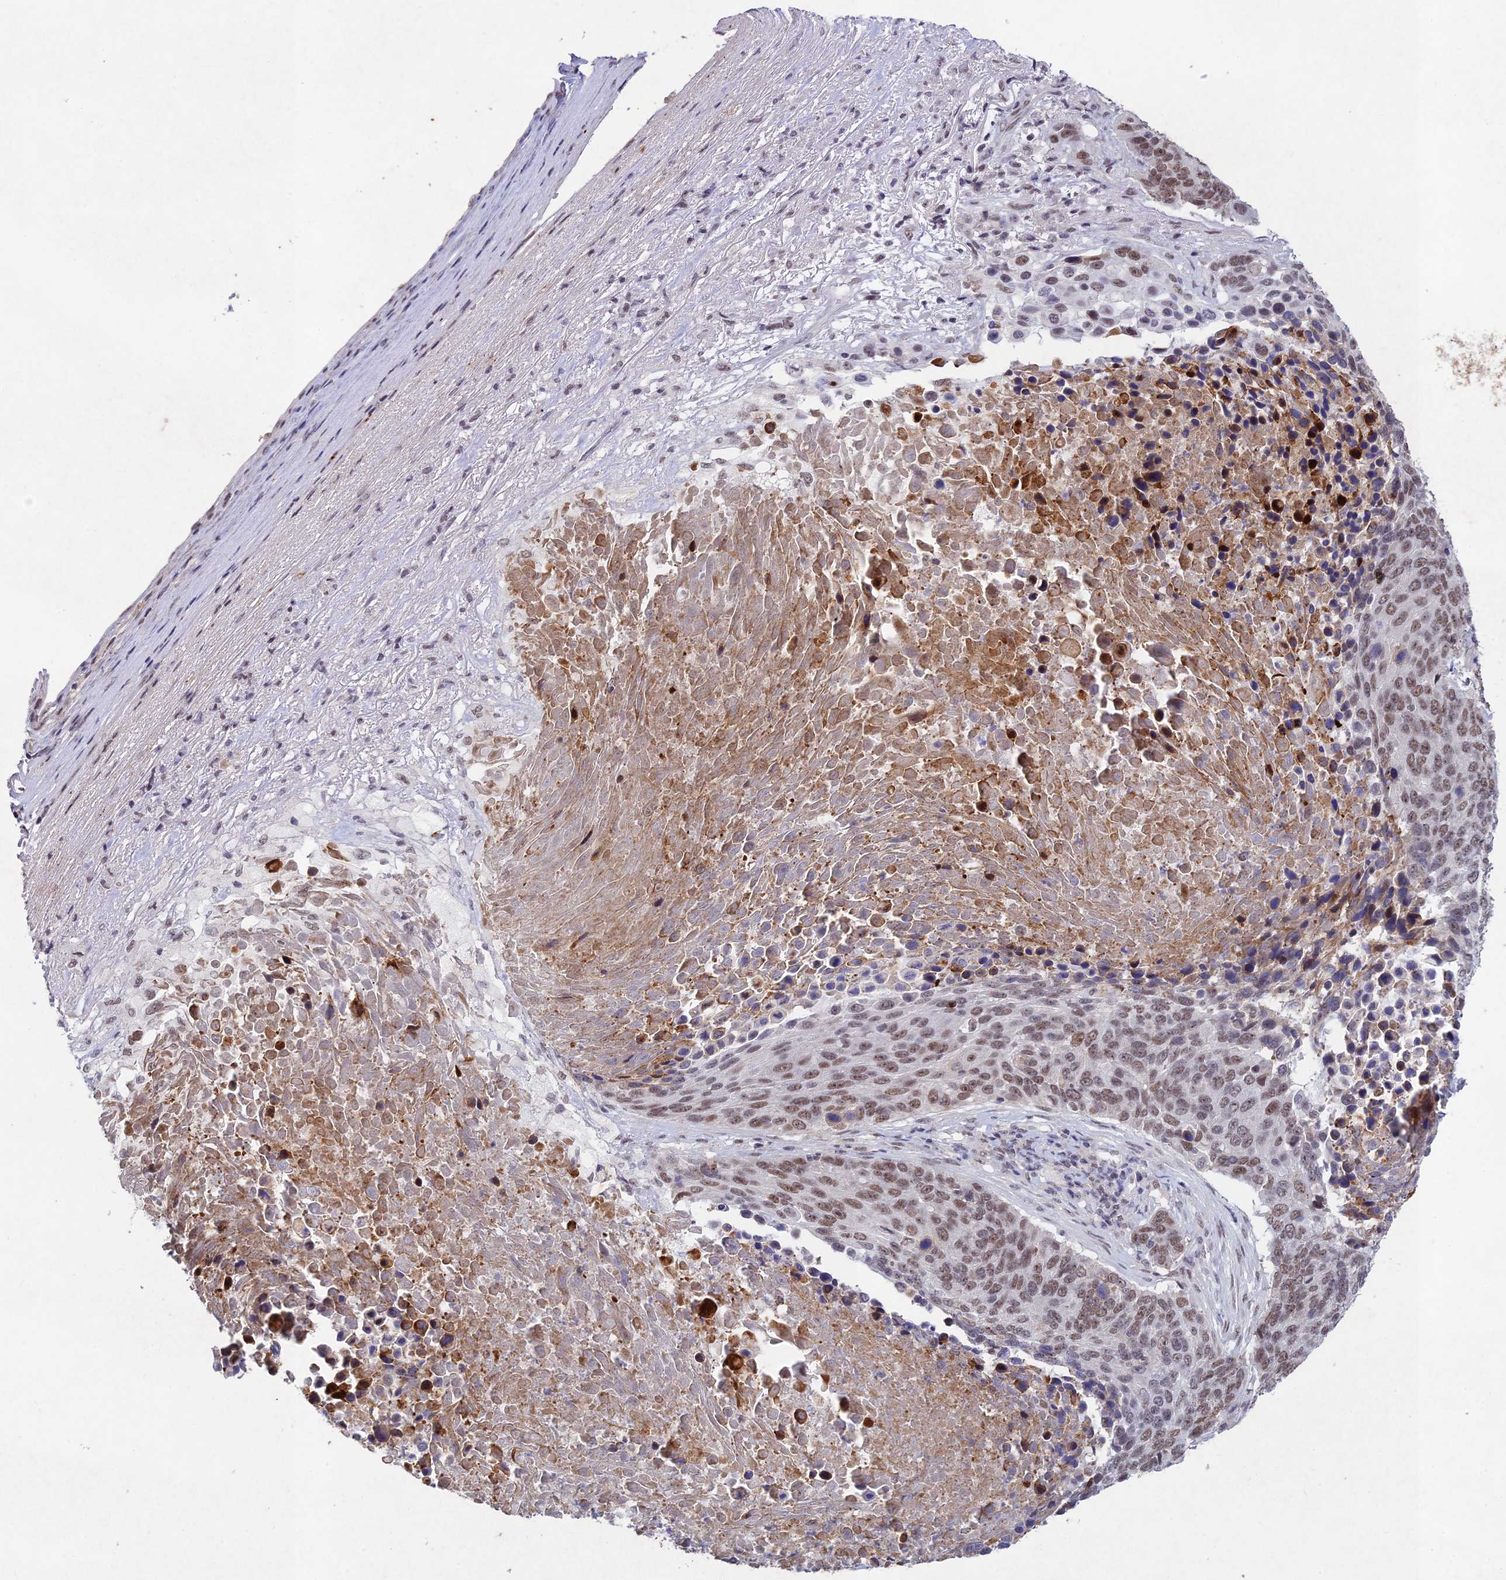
{"staining": {"intensity": "moderate", "quantity": ">75%", "location": "nuclear"}, "tissue": "lung cancer", "cell_type": "Tumor cells", "image_type": "cancer", "snomed": [{"axis": "morphology", "description": "Normal tissue, NOS"}, {"axis": "morphology", "description": "Squamous cell carcinoma, NOS"}, {"axis": "topography", "description": "Lymph node"}, {"axis": "topography", "description": "Lung"}], "caption": "DAB (3,3'-diaminobenzidine) immunohistochemical staining of human lung cancer reveals moderate nuclear protein positivity in about >75% of tumor cells.", "gene": "RAVER1", "patient": {"sex": "male", "age": 66}}